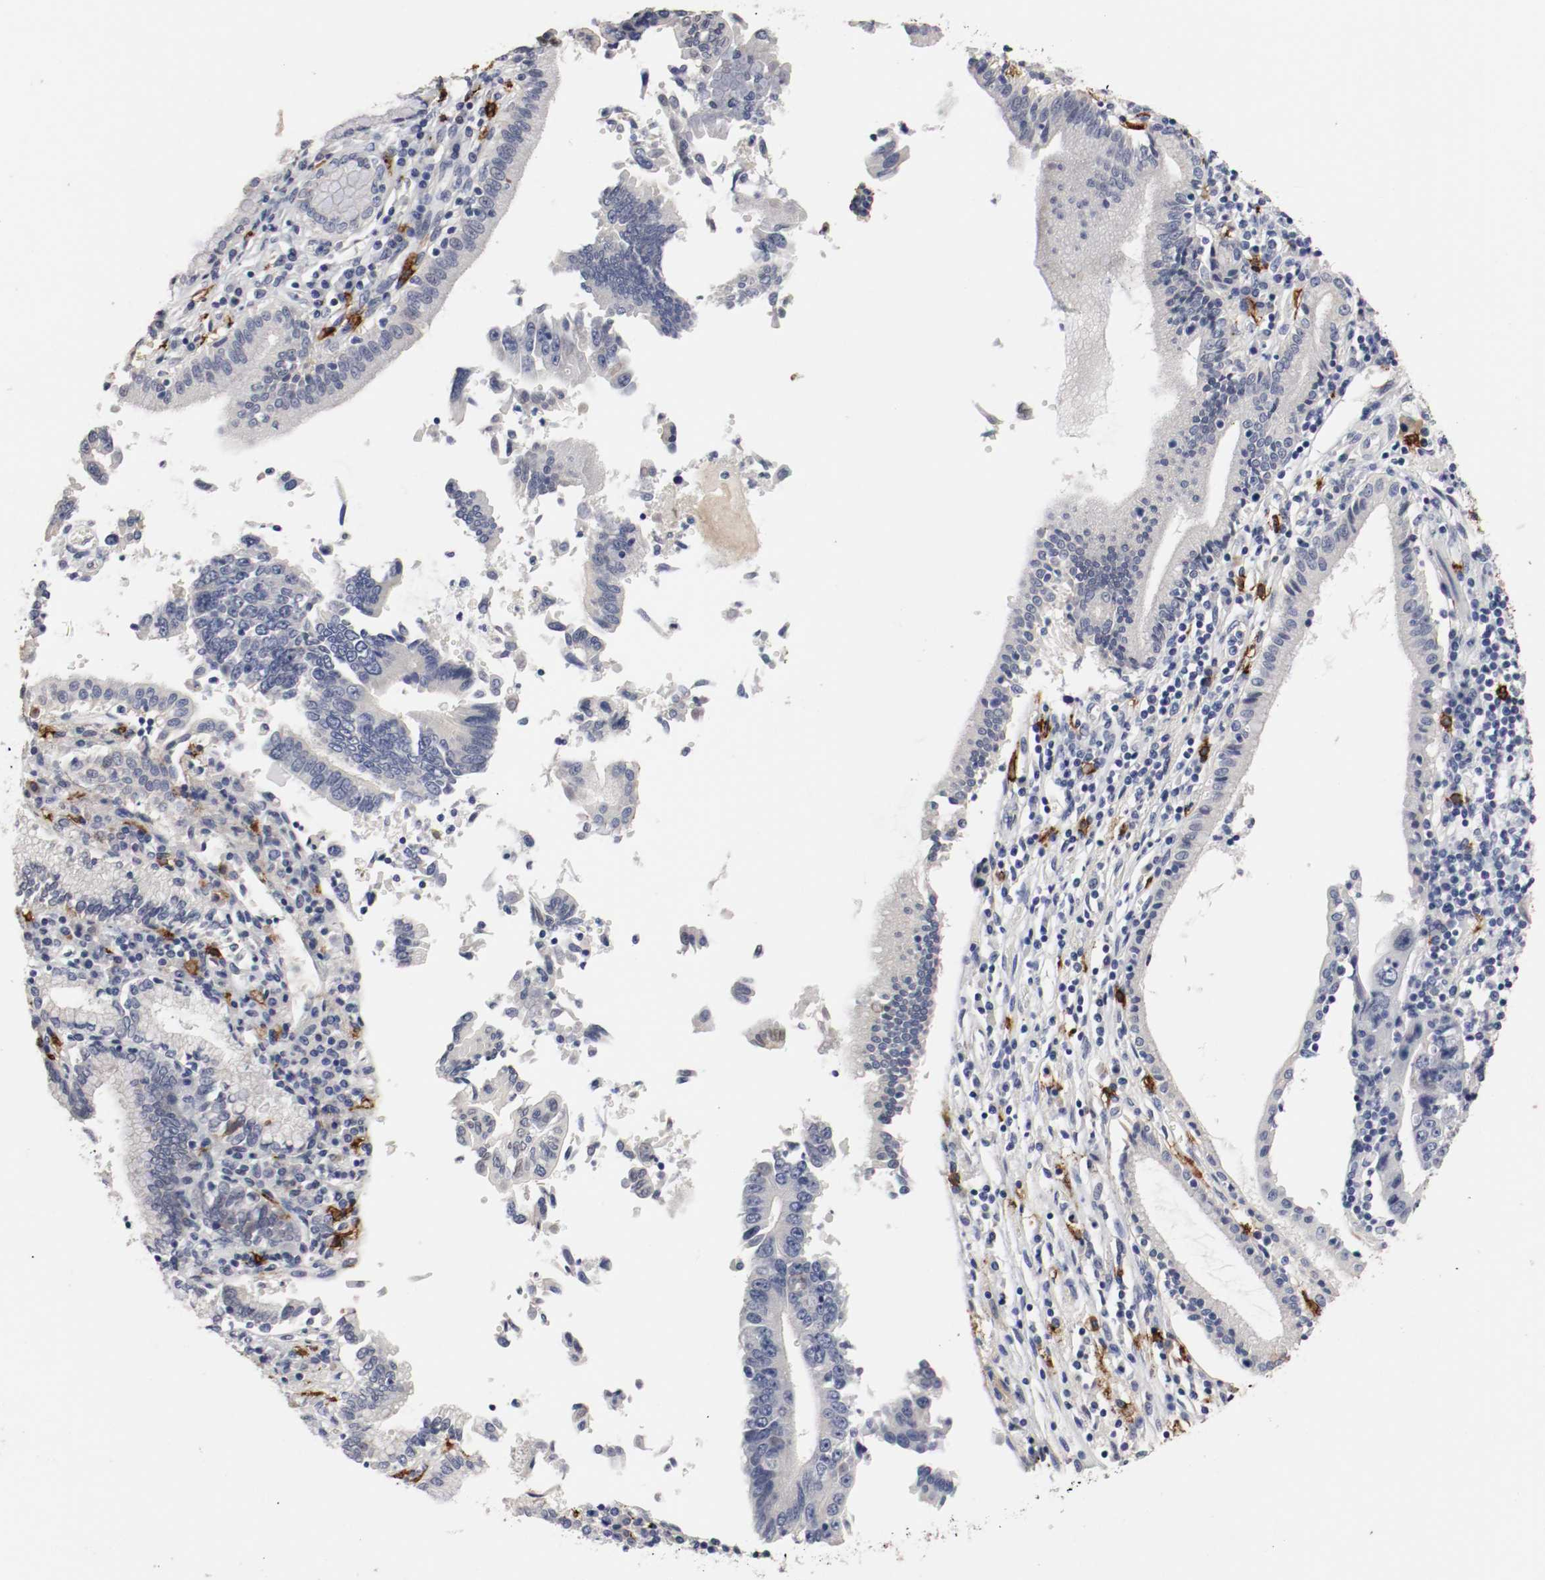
{"staining": {"intensity": "negative", "quantity": "none", "location": "none"}, "tissue": "pancreatic cancer", "cell_type": "Tumor cells", "image_type": "cancer", "snomed": [{"axis": "morphology", "description": "Adenocarcinoma, NOS"}, {"axis": "topography", "description": "Pancreas"}], "caption": "Protein analysis of adenocarcinoma (pancreatic) exhibits no significant positivity in tumor cells.", "gene": "KIT", "patient": {"sex": "female", "age": 48}}